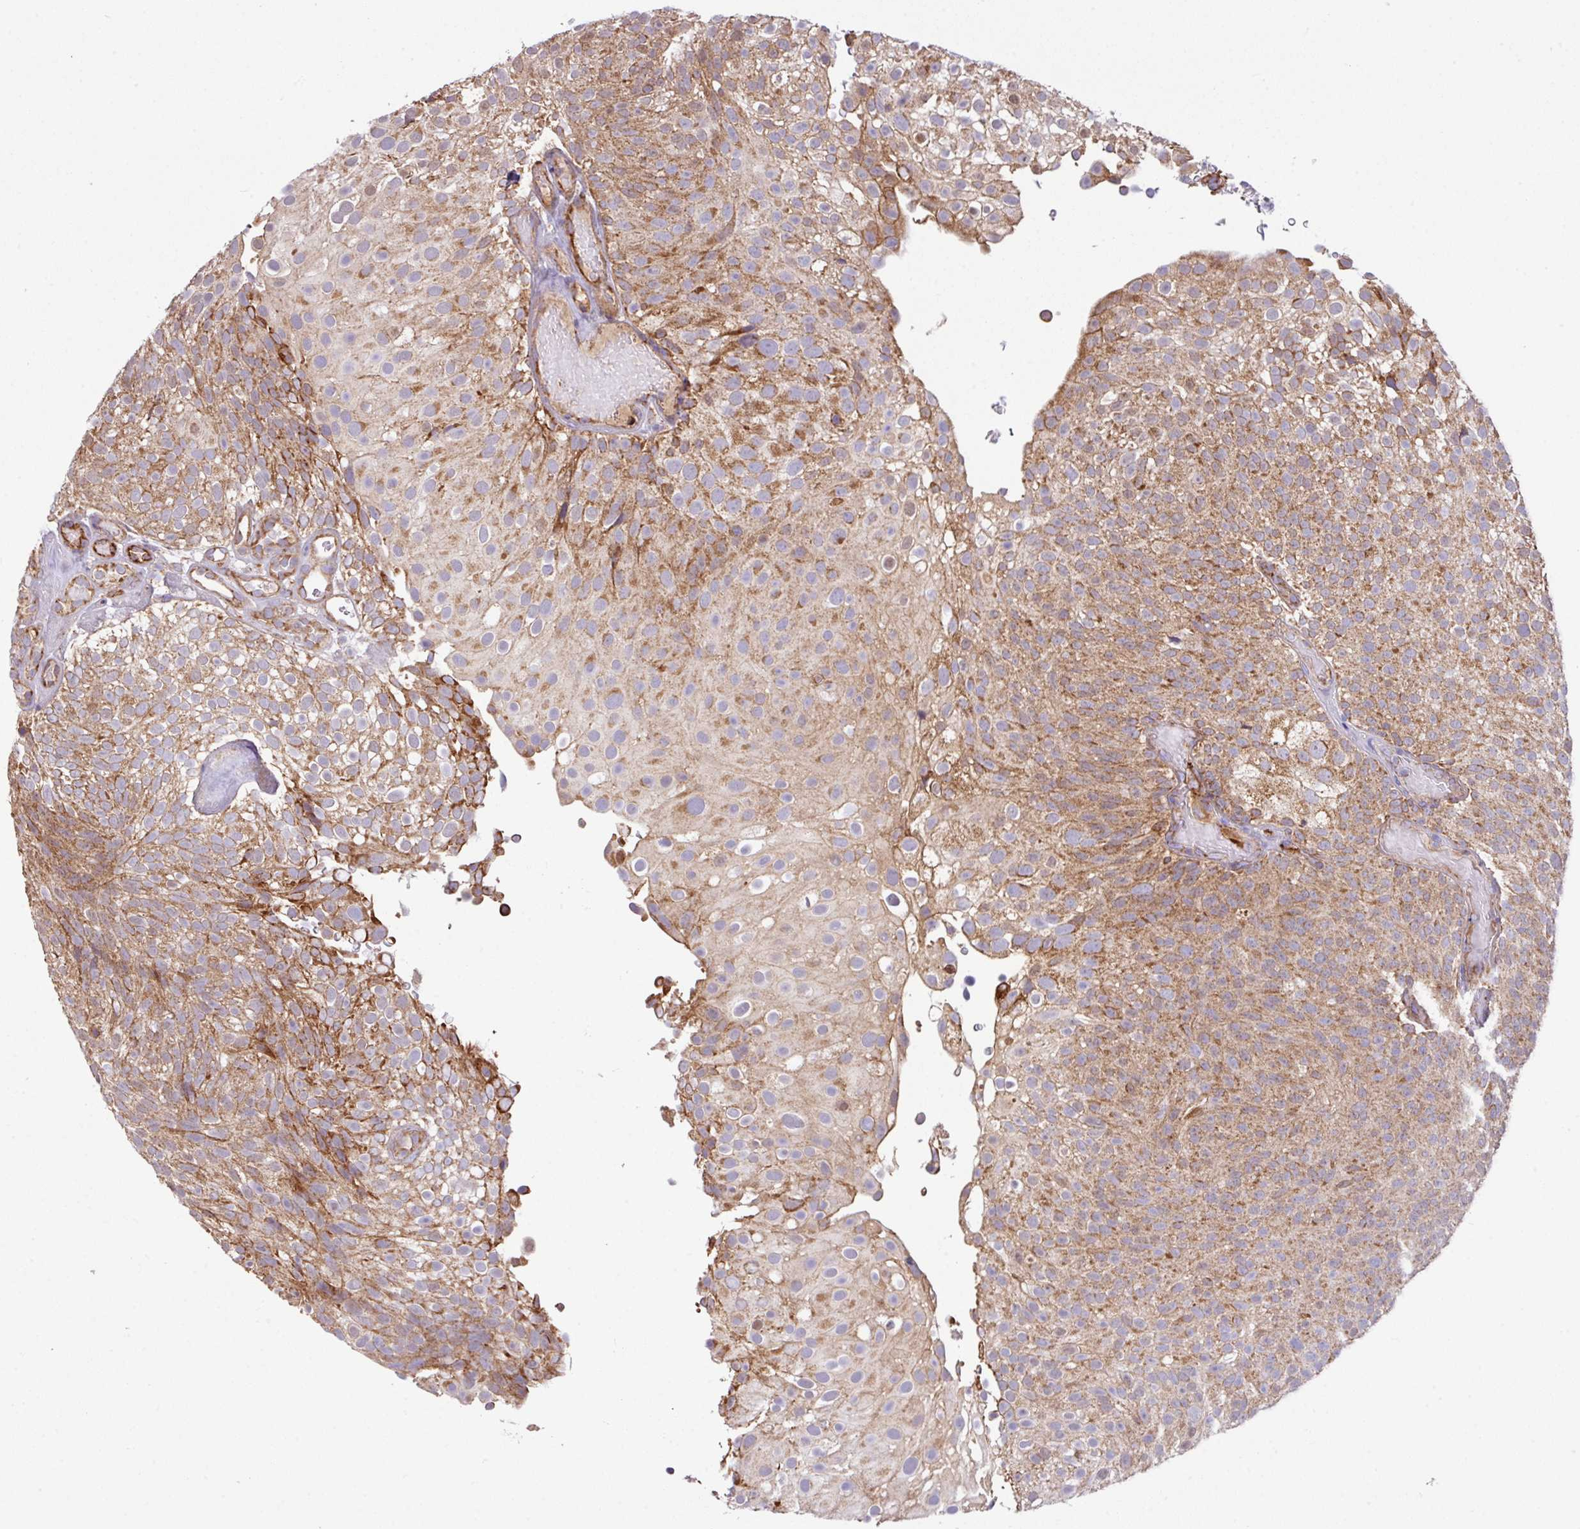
{"staining": {"intensity": "moderate", "quantity": ">75%", "location": "cytoplasmic/membranous"}, "tissue": "urothelial cancer", "cell_type": "Tumor cells", "image_type": "cancer", "snomed": [{"axis": "morphology", "description": "Urothelial carcinoma, Low grade"}, {"axis": "topography", "description": "Urinary bladder"}], "caption": "Urothelial cancer stained with DAB (3,3'-diaminobenzidine) immunohistochemistry demonstrates medium levels of moderate cytoplasmic/membranous positivity in about >75% of tumor cells.", "gene": "LRRC53", "patient": {"sex": "male", "age": 78}}